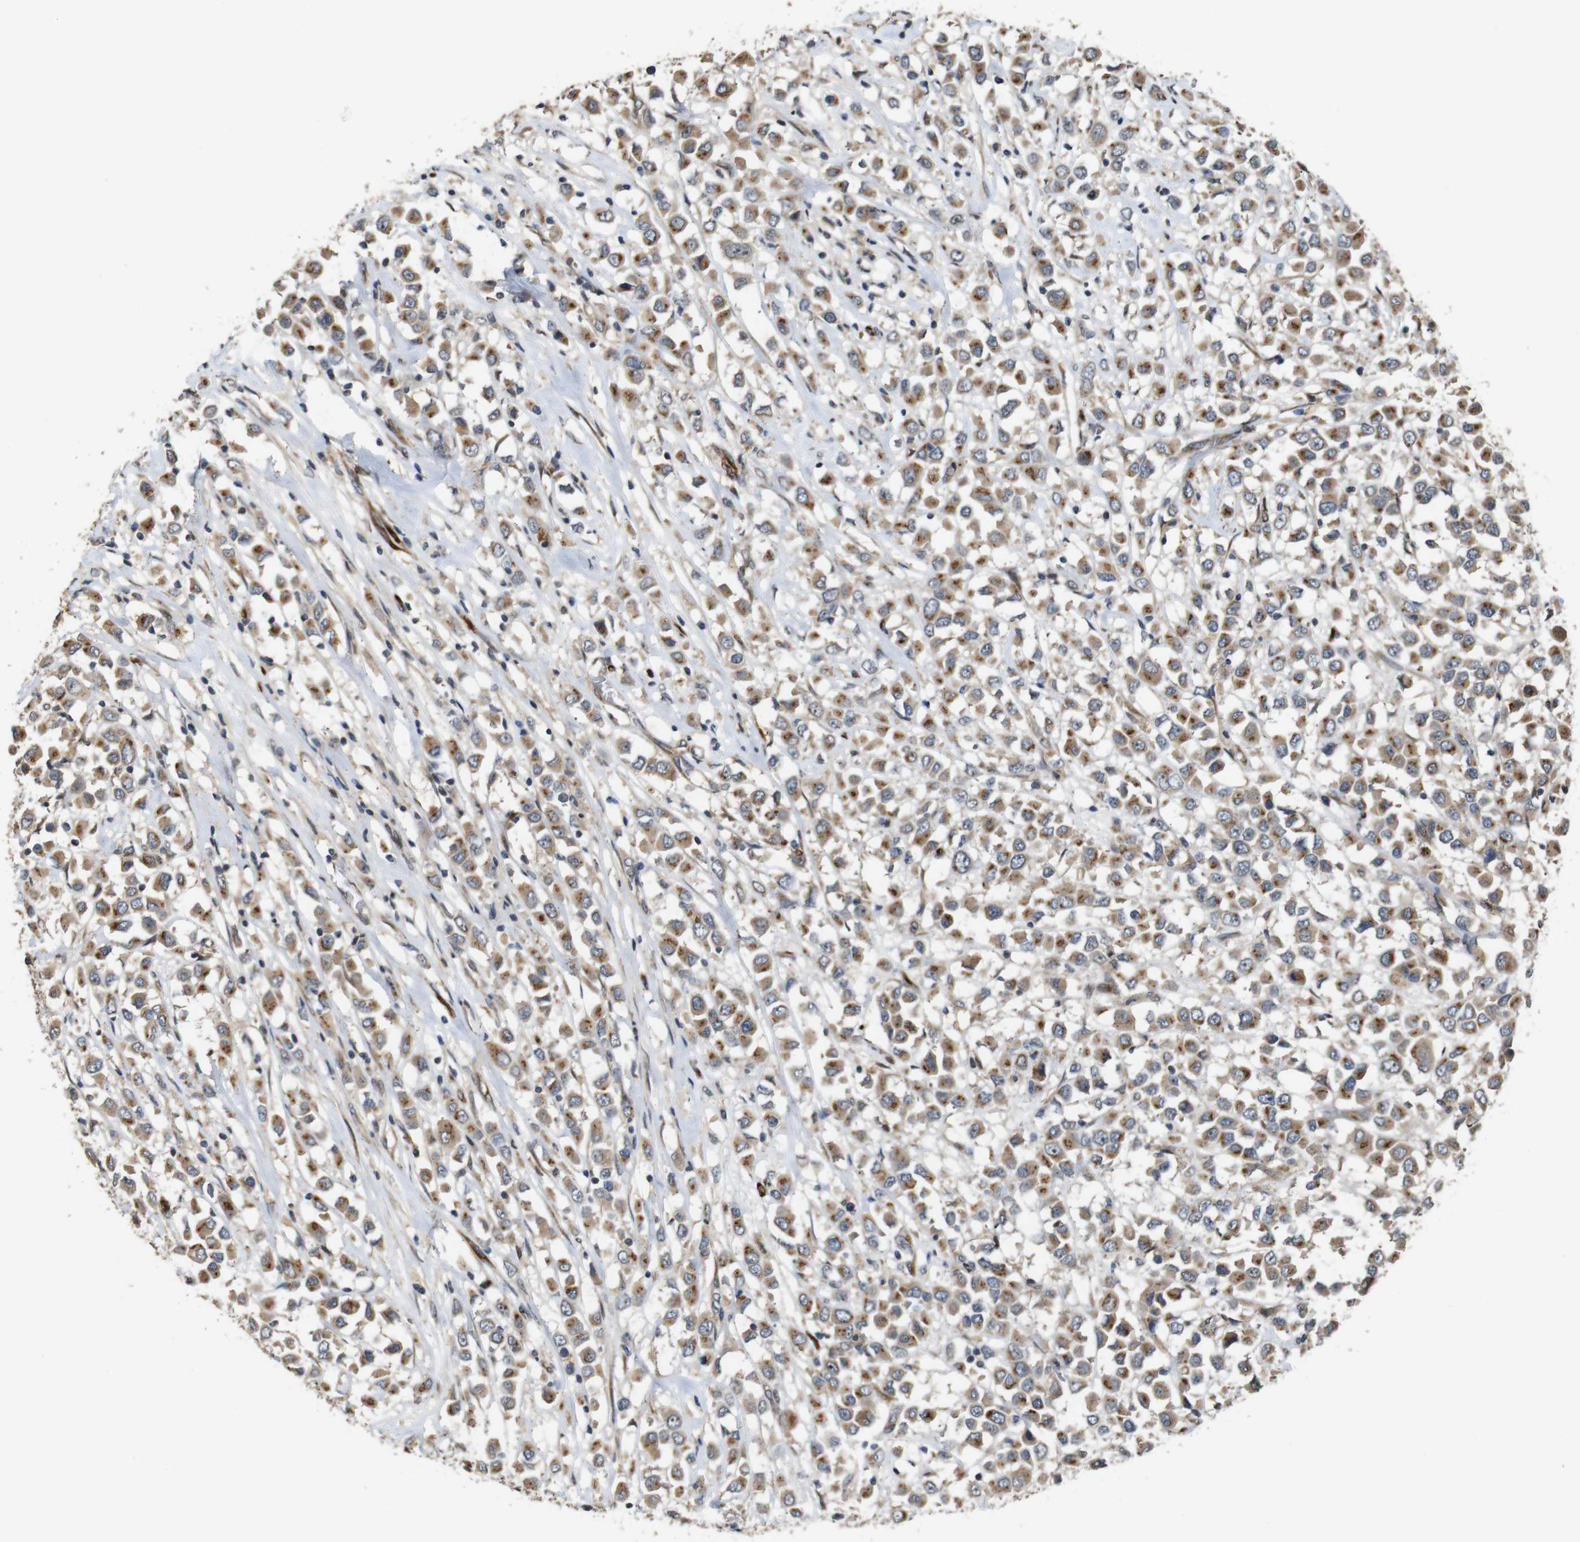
{"staining": {"intensity": "moderate", "quantity": ">75%", "location": "cytoplasmic/membranous"}, "tissue": "breast cancer", "cell_type": "Tumor cells", "image_type": "cancer", "snomed": [{"axis": "morphology", "description": "Duct carcinoma"}, {"axis": "topography", "description": "Breast"}], "caption": "The photomicrograph demonstrates staining of intraductal carcinoma (breast), revealing moderate cytoplasmic/membranous protein expression (brown color) within tumor cells. The staining is performed using DAB brown chromogen to label protein expression. The nuclei are counter-stained blue using hematoxylin.", "gene": "EFCAB14", "patient": {"sex": "female", "age": 61}}